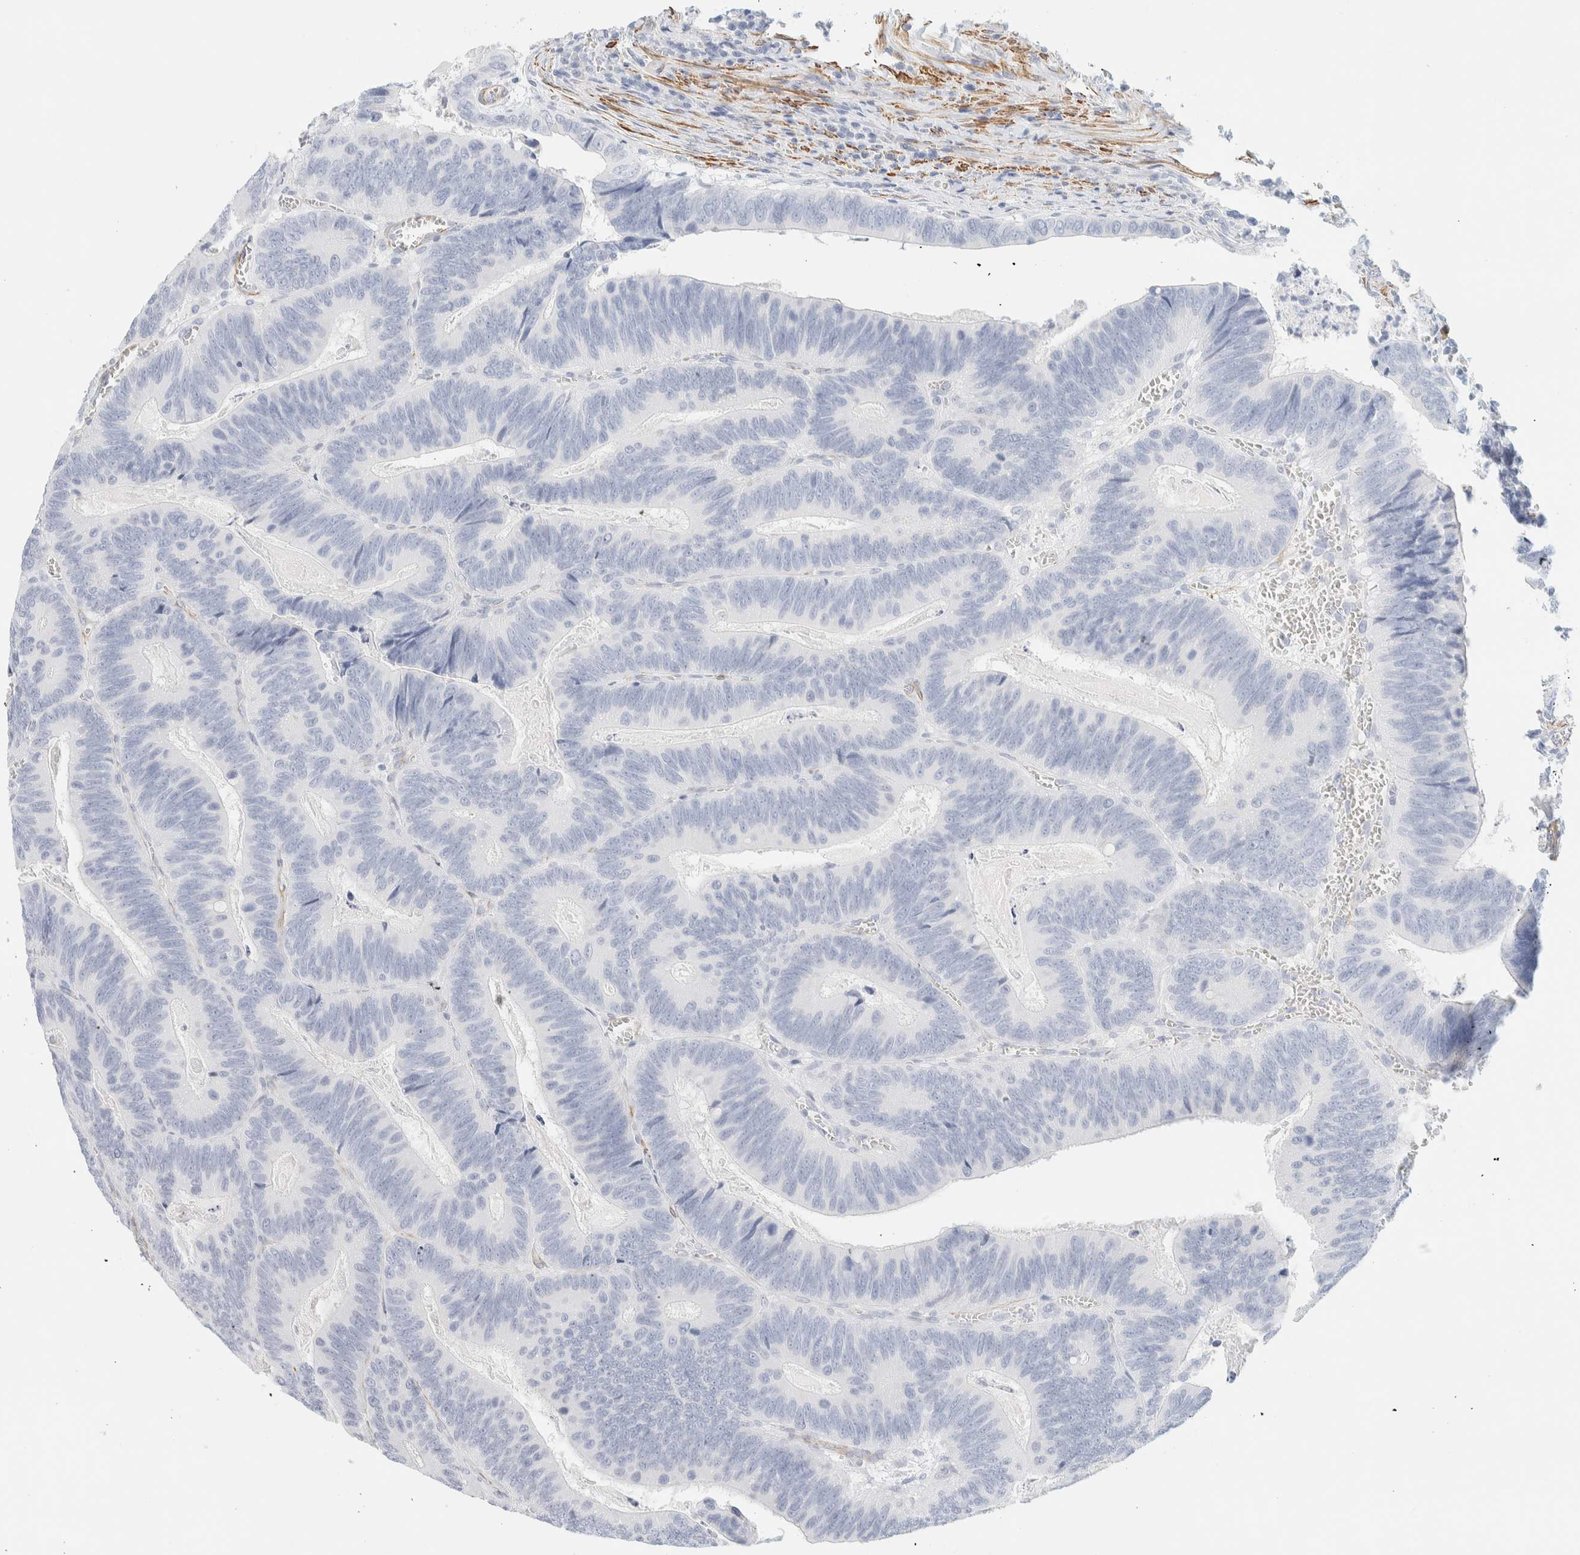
{"staining": {"intensity": "negative", "quantity": "none", "location": "none"}, "tissue": "colorectal cancer", "cell_type": "Tumor cells", "image_type": "cancer", "snomed": [{"axis": "morphology", "description": "Inflammation, NOS"}, {"axis": "morphology", "description": "Adenocarcinoma, NOS"}, {"axis": "topography", "description": "Colon"}], "caption": "Immunohistochemical staining of colorectal adenocarcinoma exhibits no significant staining in tumor cells.", "gene": "AFMID", "patient": {"sex": "male", "age": 72}}